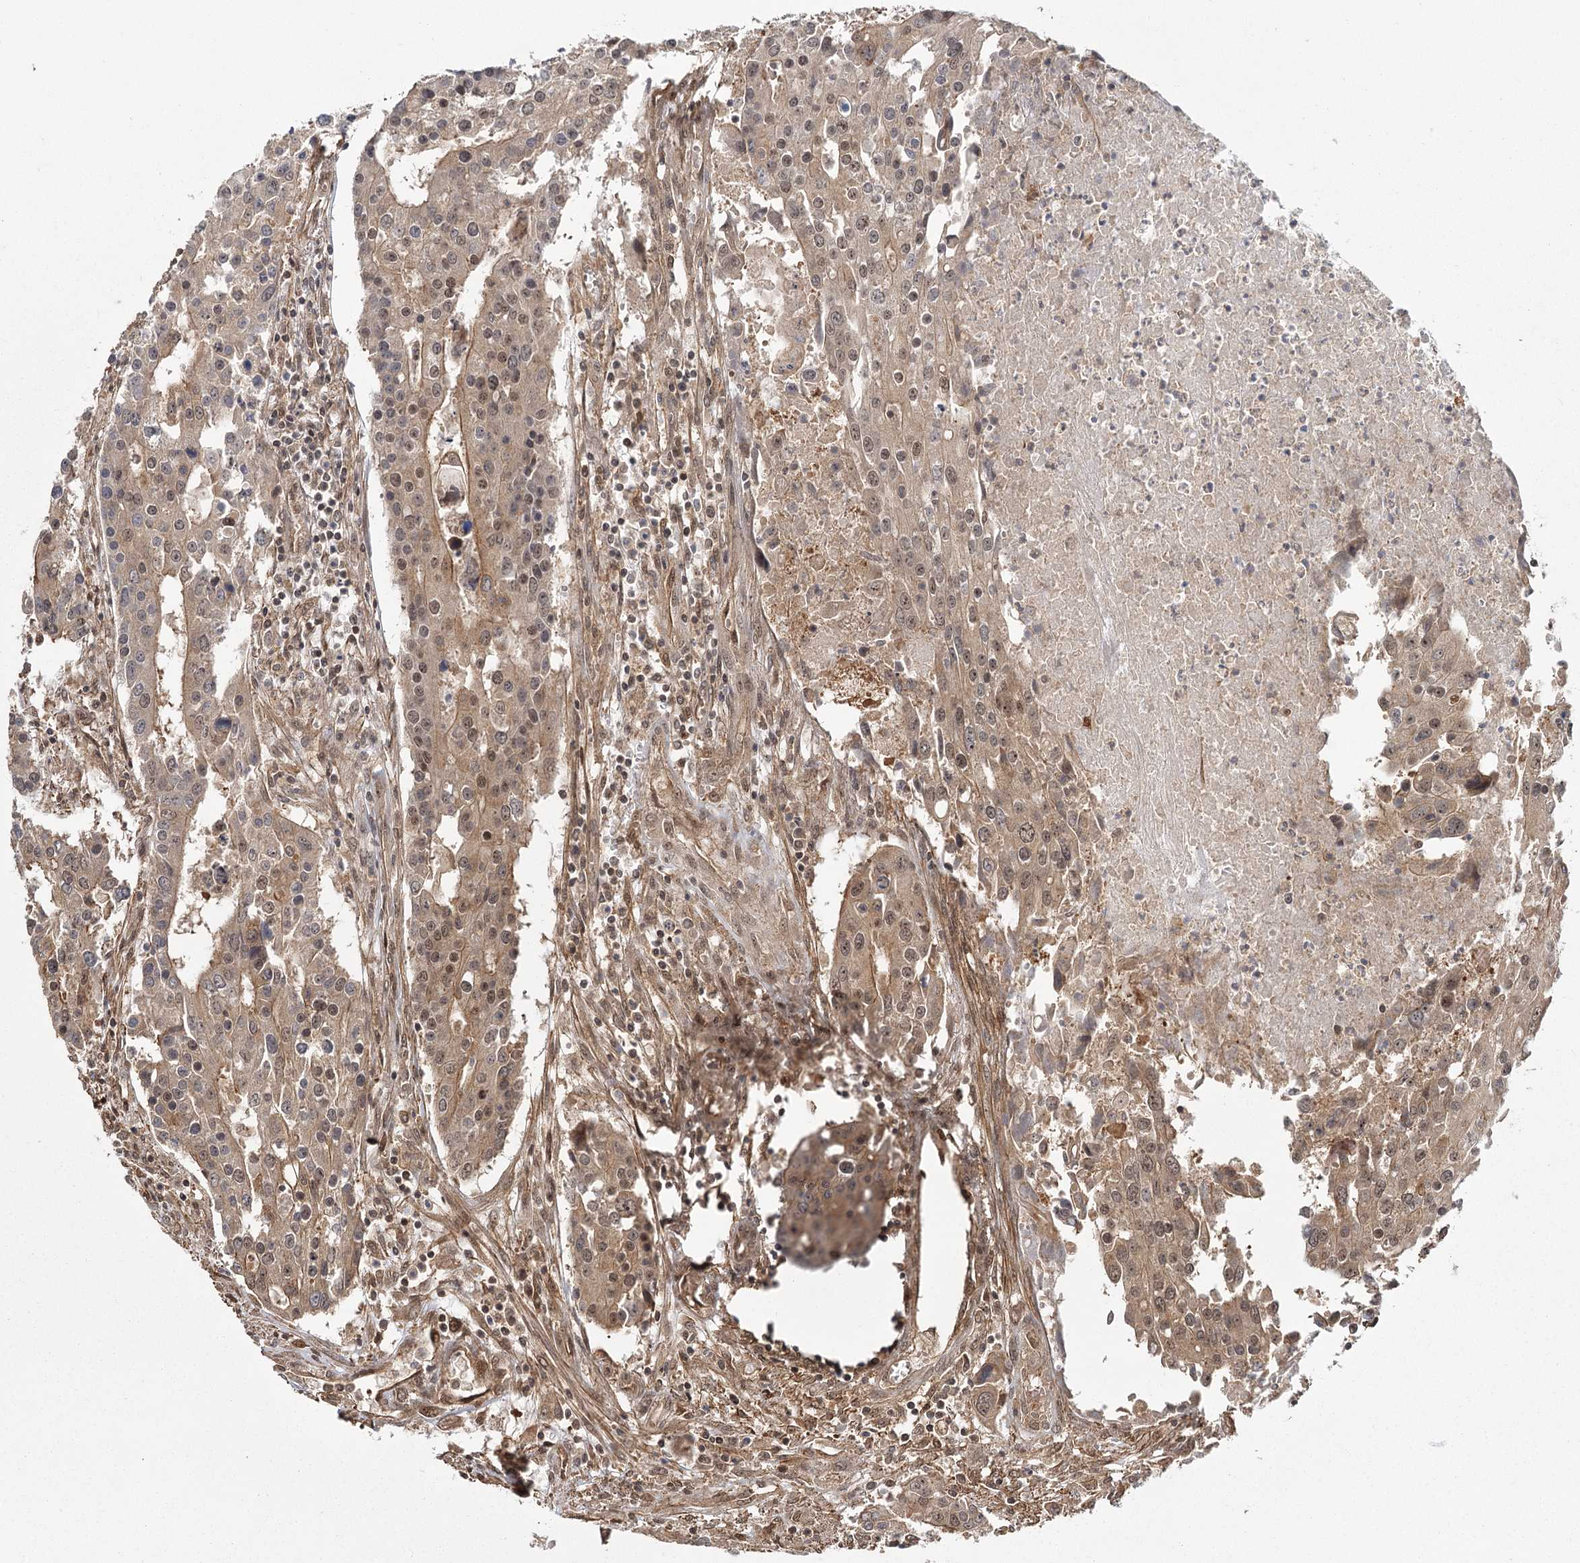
{"staining": {"intensity": "moderate", "quantity": ">75%", "location": "cytoplasmic/membranous,nuclear"}, "tissue": "colorectal cancer", "cell_type": "Tumor cells", "image_type": "cancer", "snomed": [{"axis": "morphology", "description": "Adenocarcinoma, NOS"}, {"axis": "topography", "description": "Colon"}], "caption": "An image of colorectal cancer (adenocarcinoma) stained for a protein demonstrates moderate cytoplasmic/membranous and nuclear brown staining in tumor cells. The staining was performed using DAB, with brown indicating positive protein expression. Nuclei are stained blue with hematoxylin.", "gene": "R3HDM2", "patient": {"sex": "male", "age": 77}}